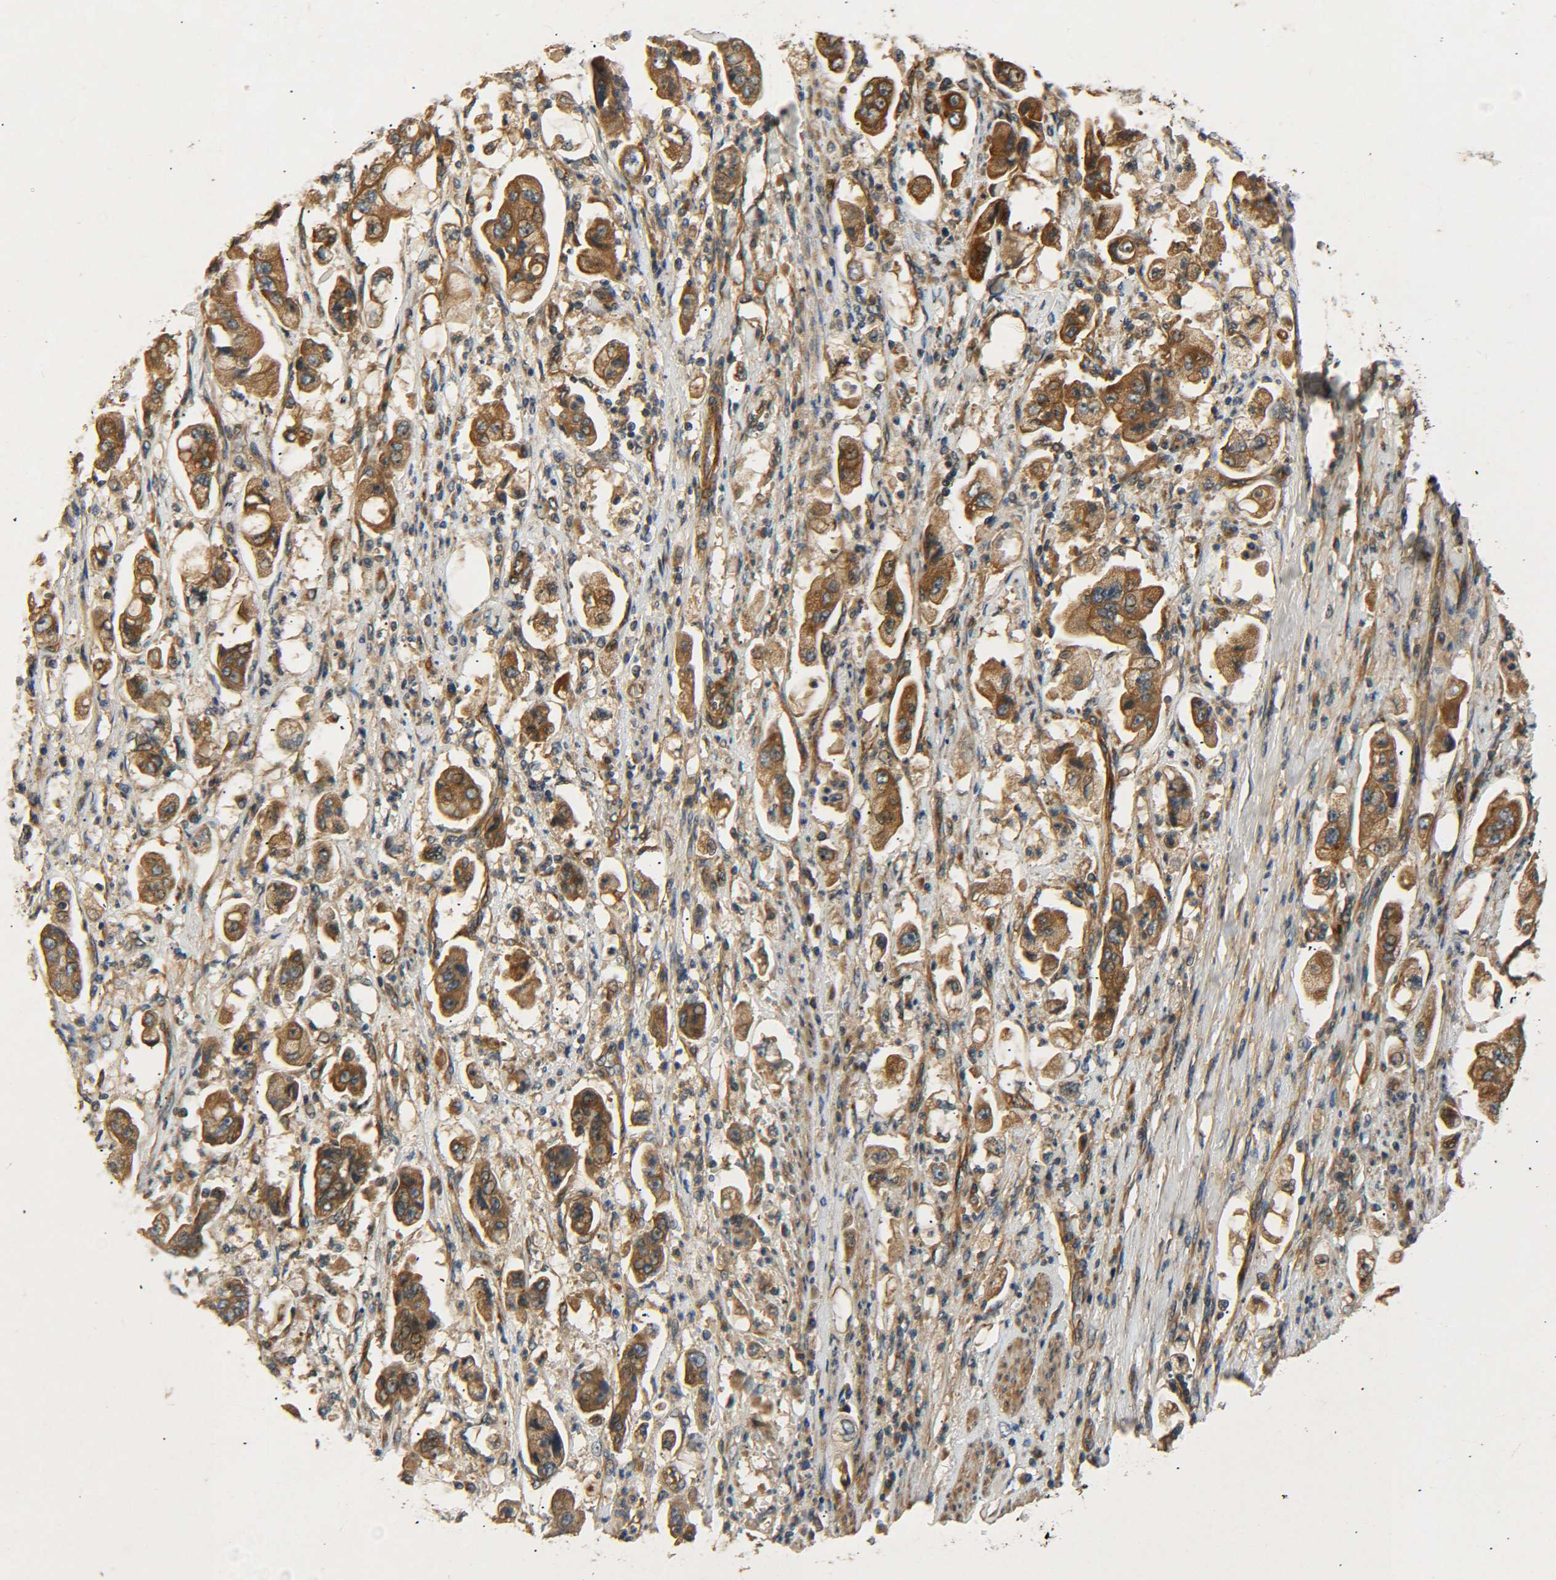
{"staining": {"intensity": "strong", "quantity": ">75%", "location": "cytoplasmic/membranous"}, "tissue": "stomach cancer", "cell_type": "Tumor cells", "image_type": "cancer", "snomed": [{"axis": "morphology", "description": "Adenocarcinoma, NOS"}, {"axis": "topography", "description": "Stomach"}], "caption": "Immunohistochemical staining of human stomach cancer demonstrates high levels of strong cytoplasmic/membranous protein staining in about >75% of tumor cells. Immunohistochemistry (ihc) stains the protein in brown and the nuclei are stained blue.", "gene": "LRCH3", "patient": {"sex": "male", "age": 62}}